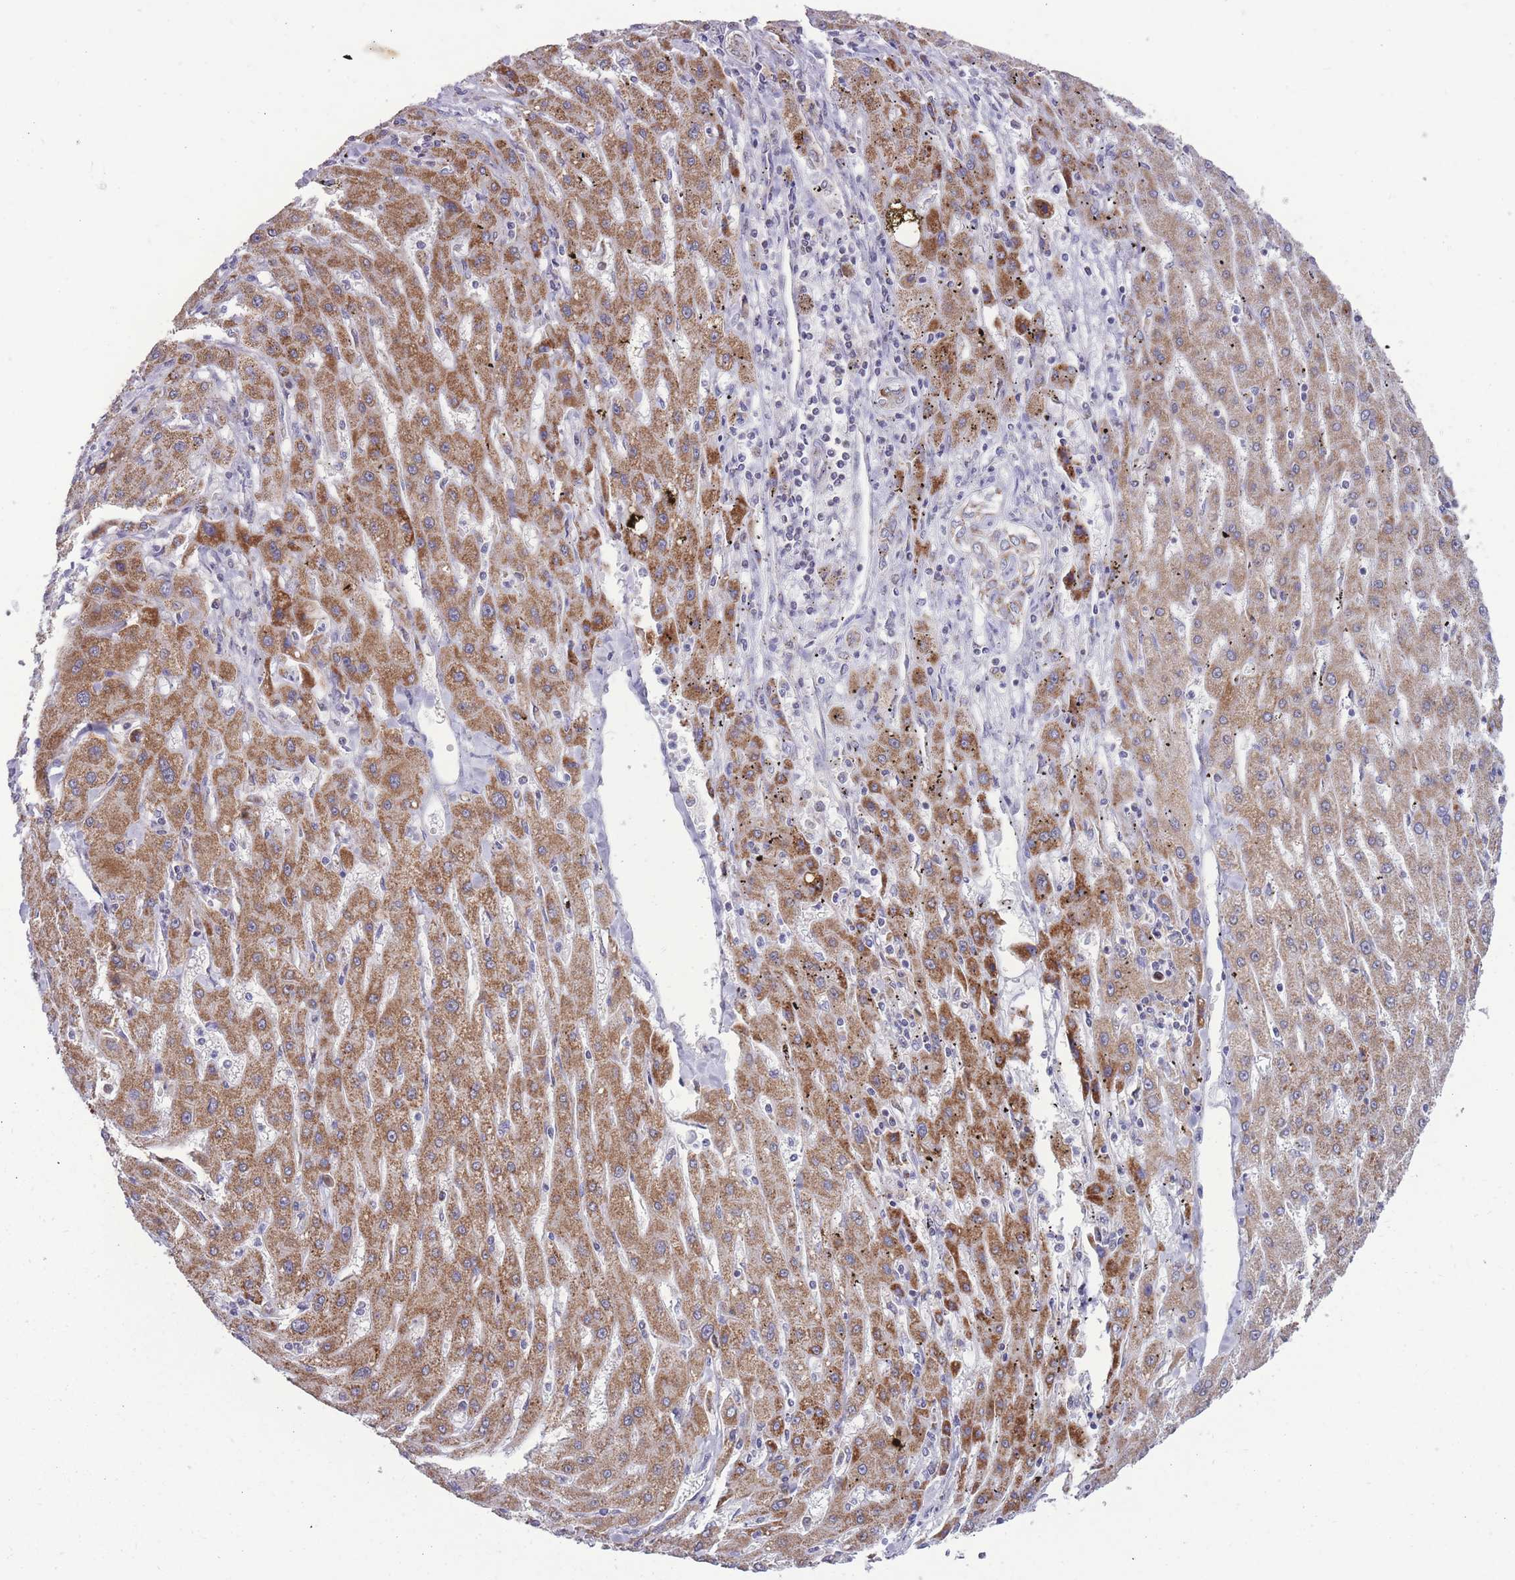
{"staining": {"intensity": "moderate", "quantity": ">75%", "location": "cytoplasmic/membranous"}, "tissue": "liver cancer", "cell_type": "Tumor cells", "image_type": "cancer", "snomed": [{"axis": "morphology", "description": "Carcinoma, Hepatocellular, NOS"}, {"axis": "topography", "description": "Liver"}], "caption": "DAB (3,3'-diaminobenzidine) immunohistochemical staining of human liver cancer (hepatocellular carcinoma) demonstrates moderate cytoplasmic/membranous protein staining in about >75% of tumor cells.", "gene": "MCIDAS", "patient": {"sex": "male", "age": 72}}